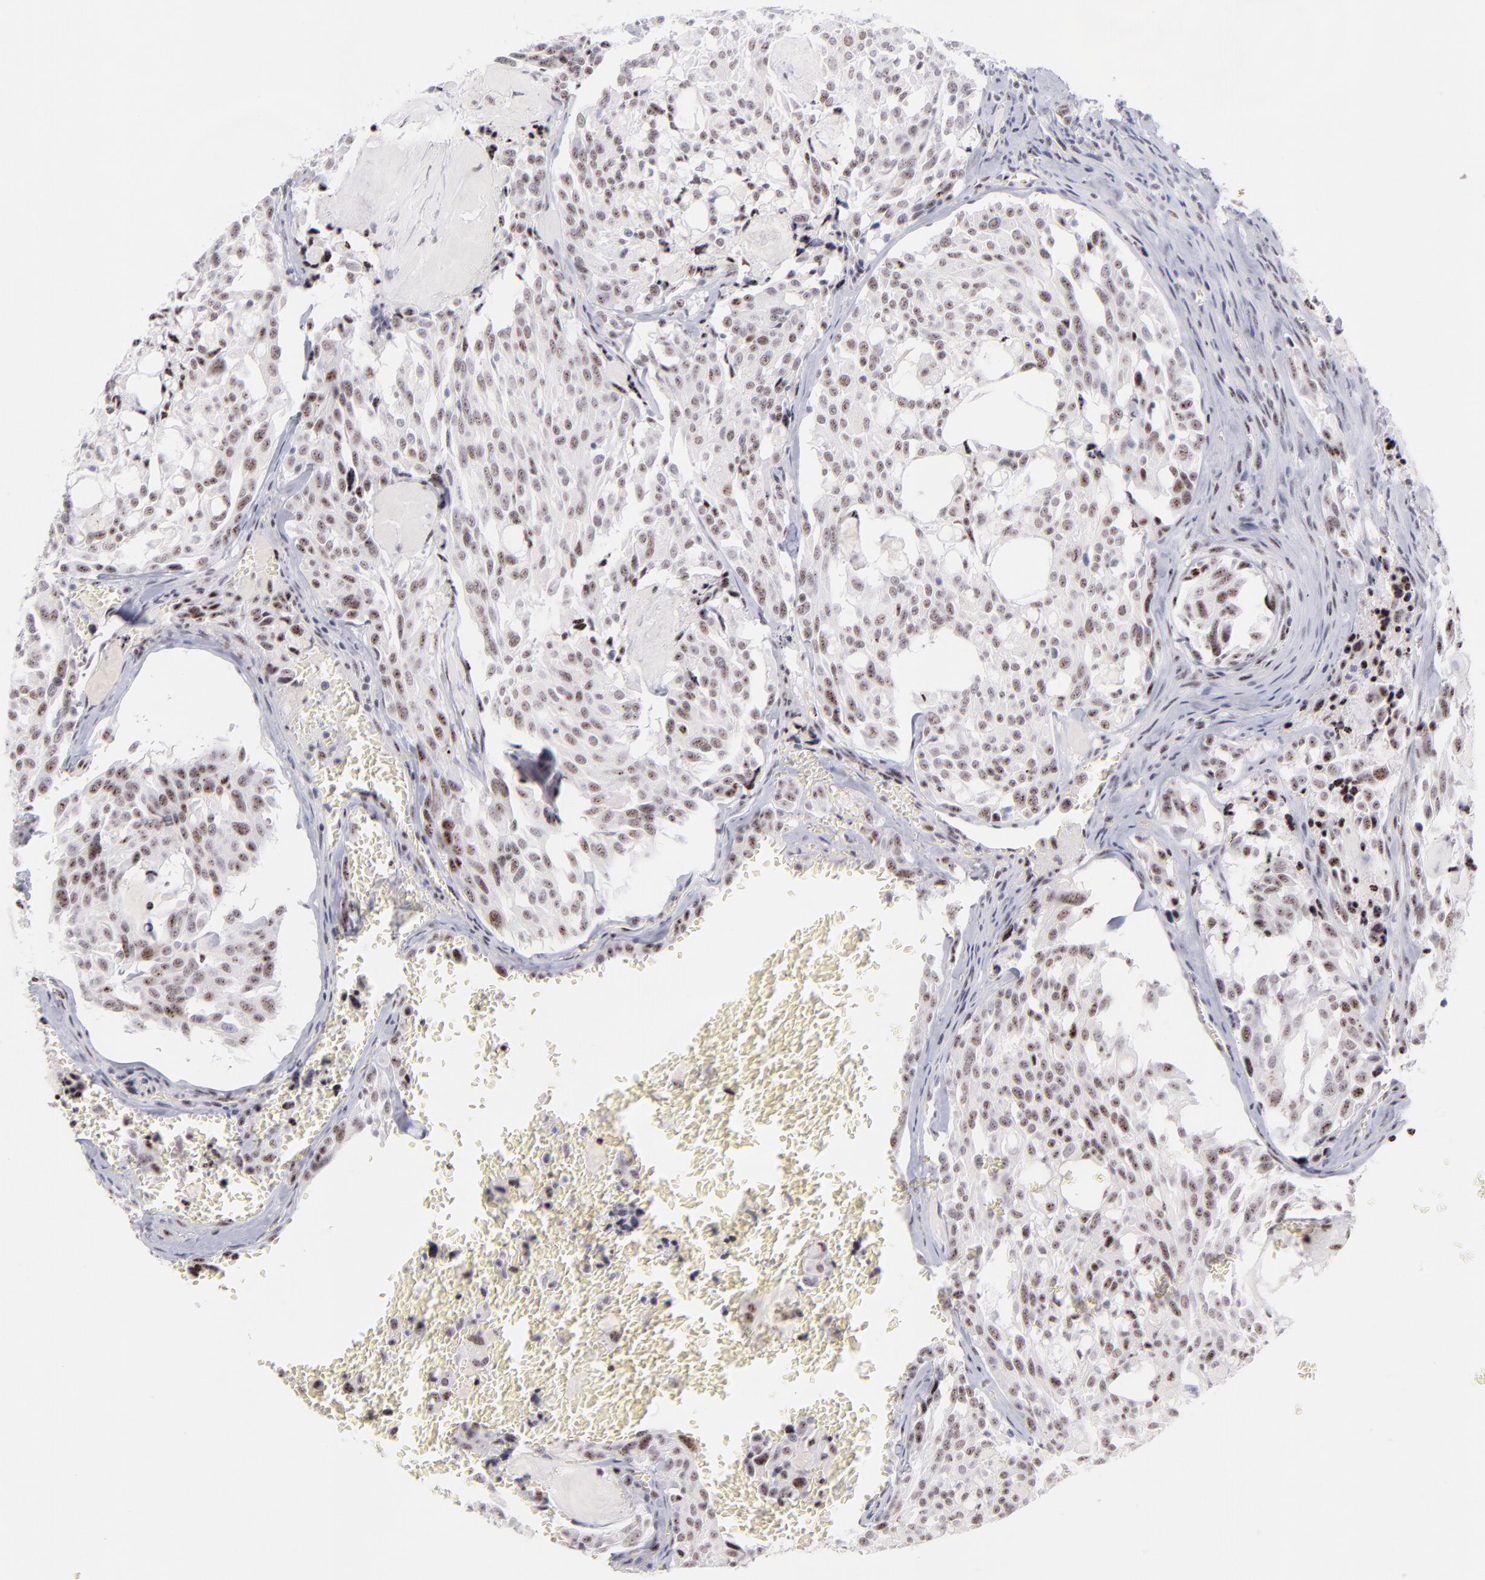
{"staining": {"intensity": "moderate", "quantity": ">75%", "location": "nuclear"}, "tissue": "thyroid cancer", "cell_type": "Tumor cells", "image_type": "cancer", "snomed": [{"axis": "morphology", "description": "Carcinoma, NOS"}, {"axis": "morphology", "description": "Carcinoid, malignant, NOS"}, {"axis": "topography", "description": "Thyroid gland"}], "caption": "Moderate nuclear expression for a protein is identified in approximately >75% of tumor cells of malignant carcinoid (thyroid) using IHC.", "gene": "CDC25C", "patient": {"sex": "male", "age": 33}}